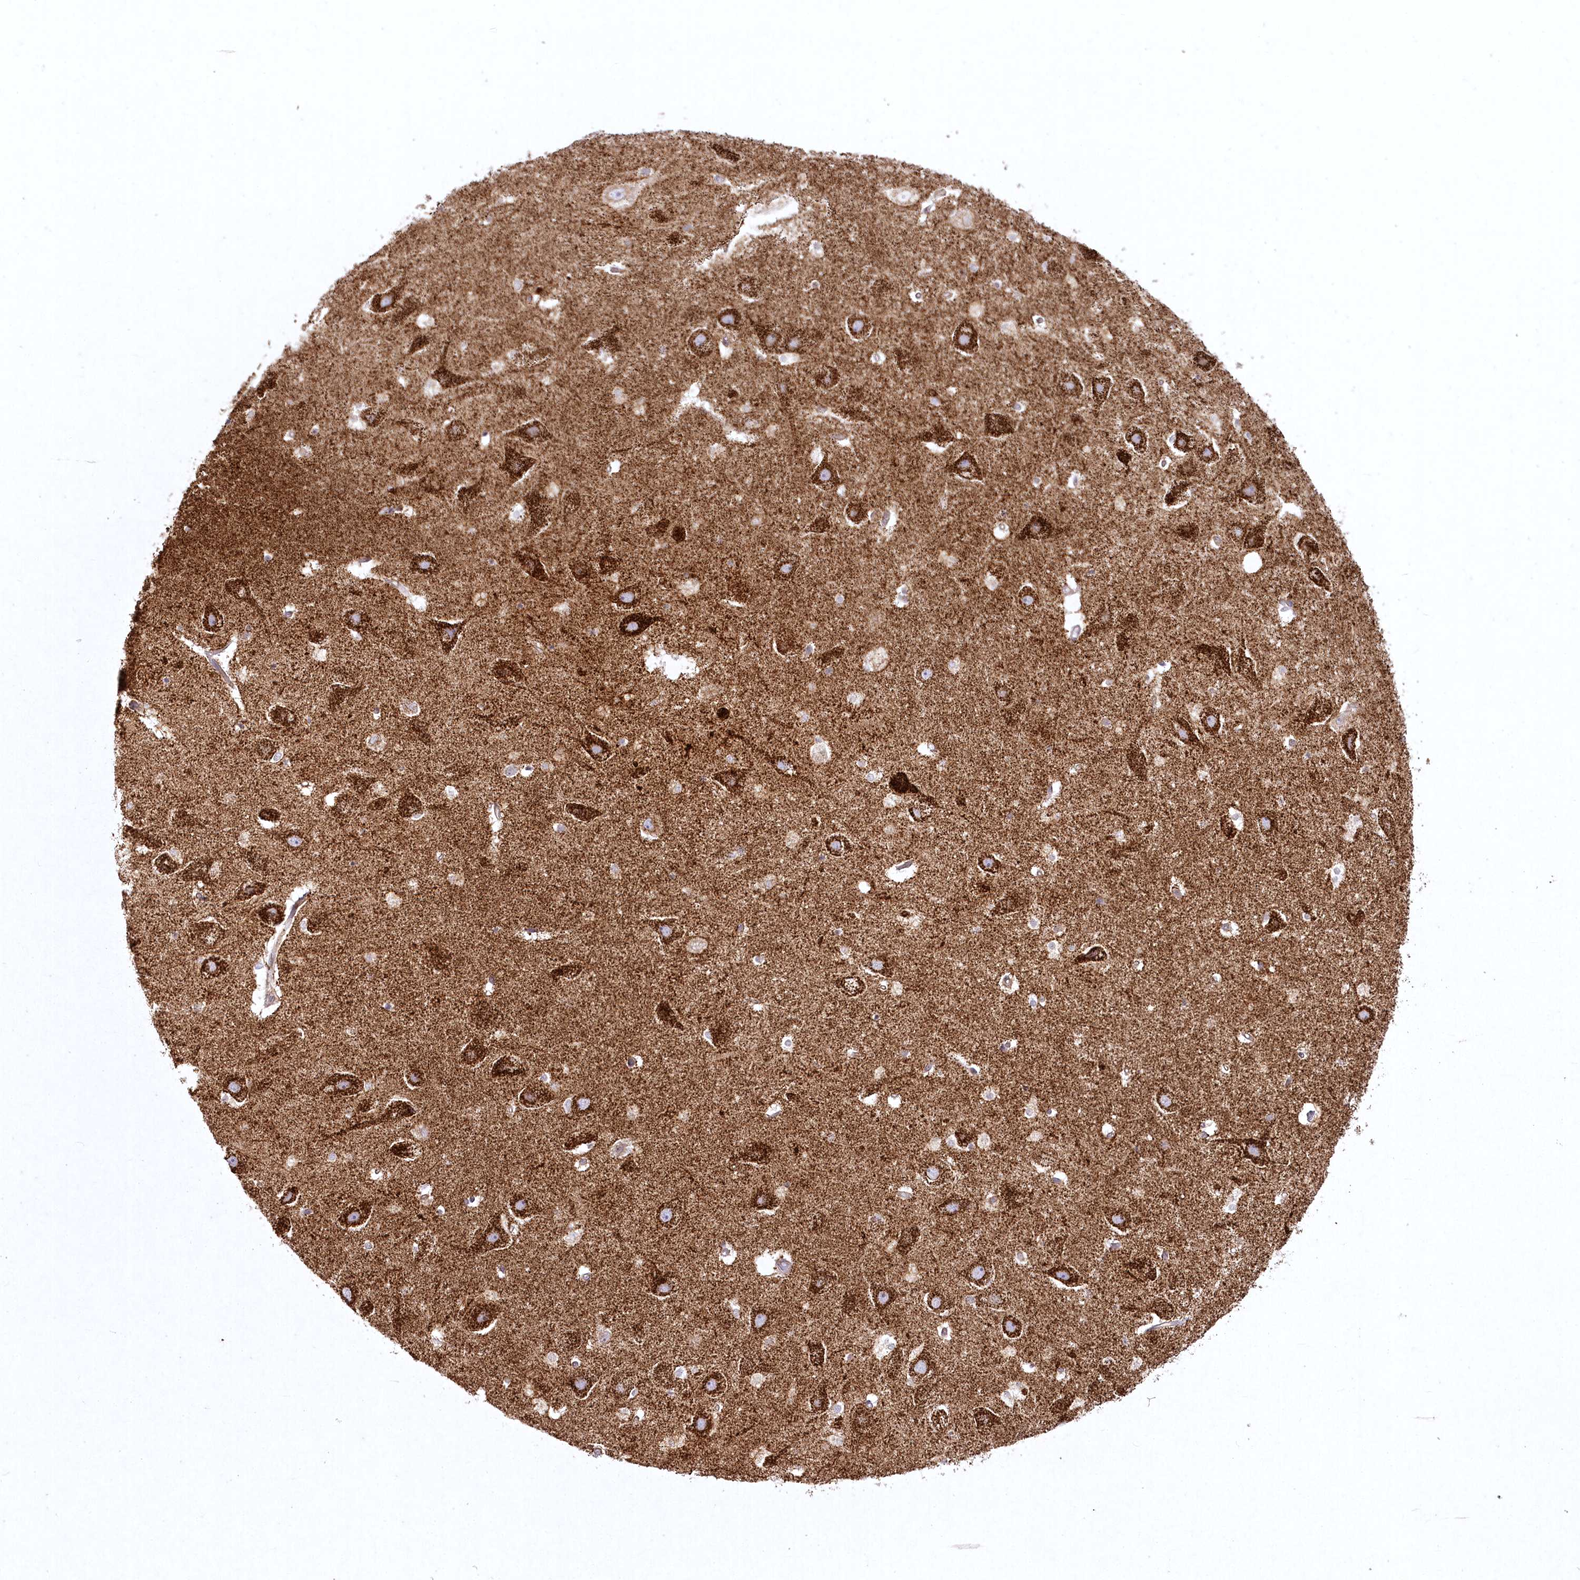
{"staining": {"intensity": "negative", "quantity": "none", "location": "none"}, "tissue": "hippocampus", "cell_type": "Glial cells", "image_type": "normal", "snomed": [{"axis": "morphology", "description": "Normal tissue, NOS"}, {"axis": "topography", "description": "Hippocampus"}], "caption": "The histopathology image demonstrates no significant expression in glial cells of hippocampus.", "gene": "SH3TC1", "patient": {"sex": "female", "age": 52}}